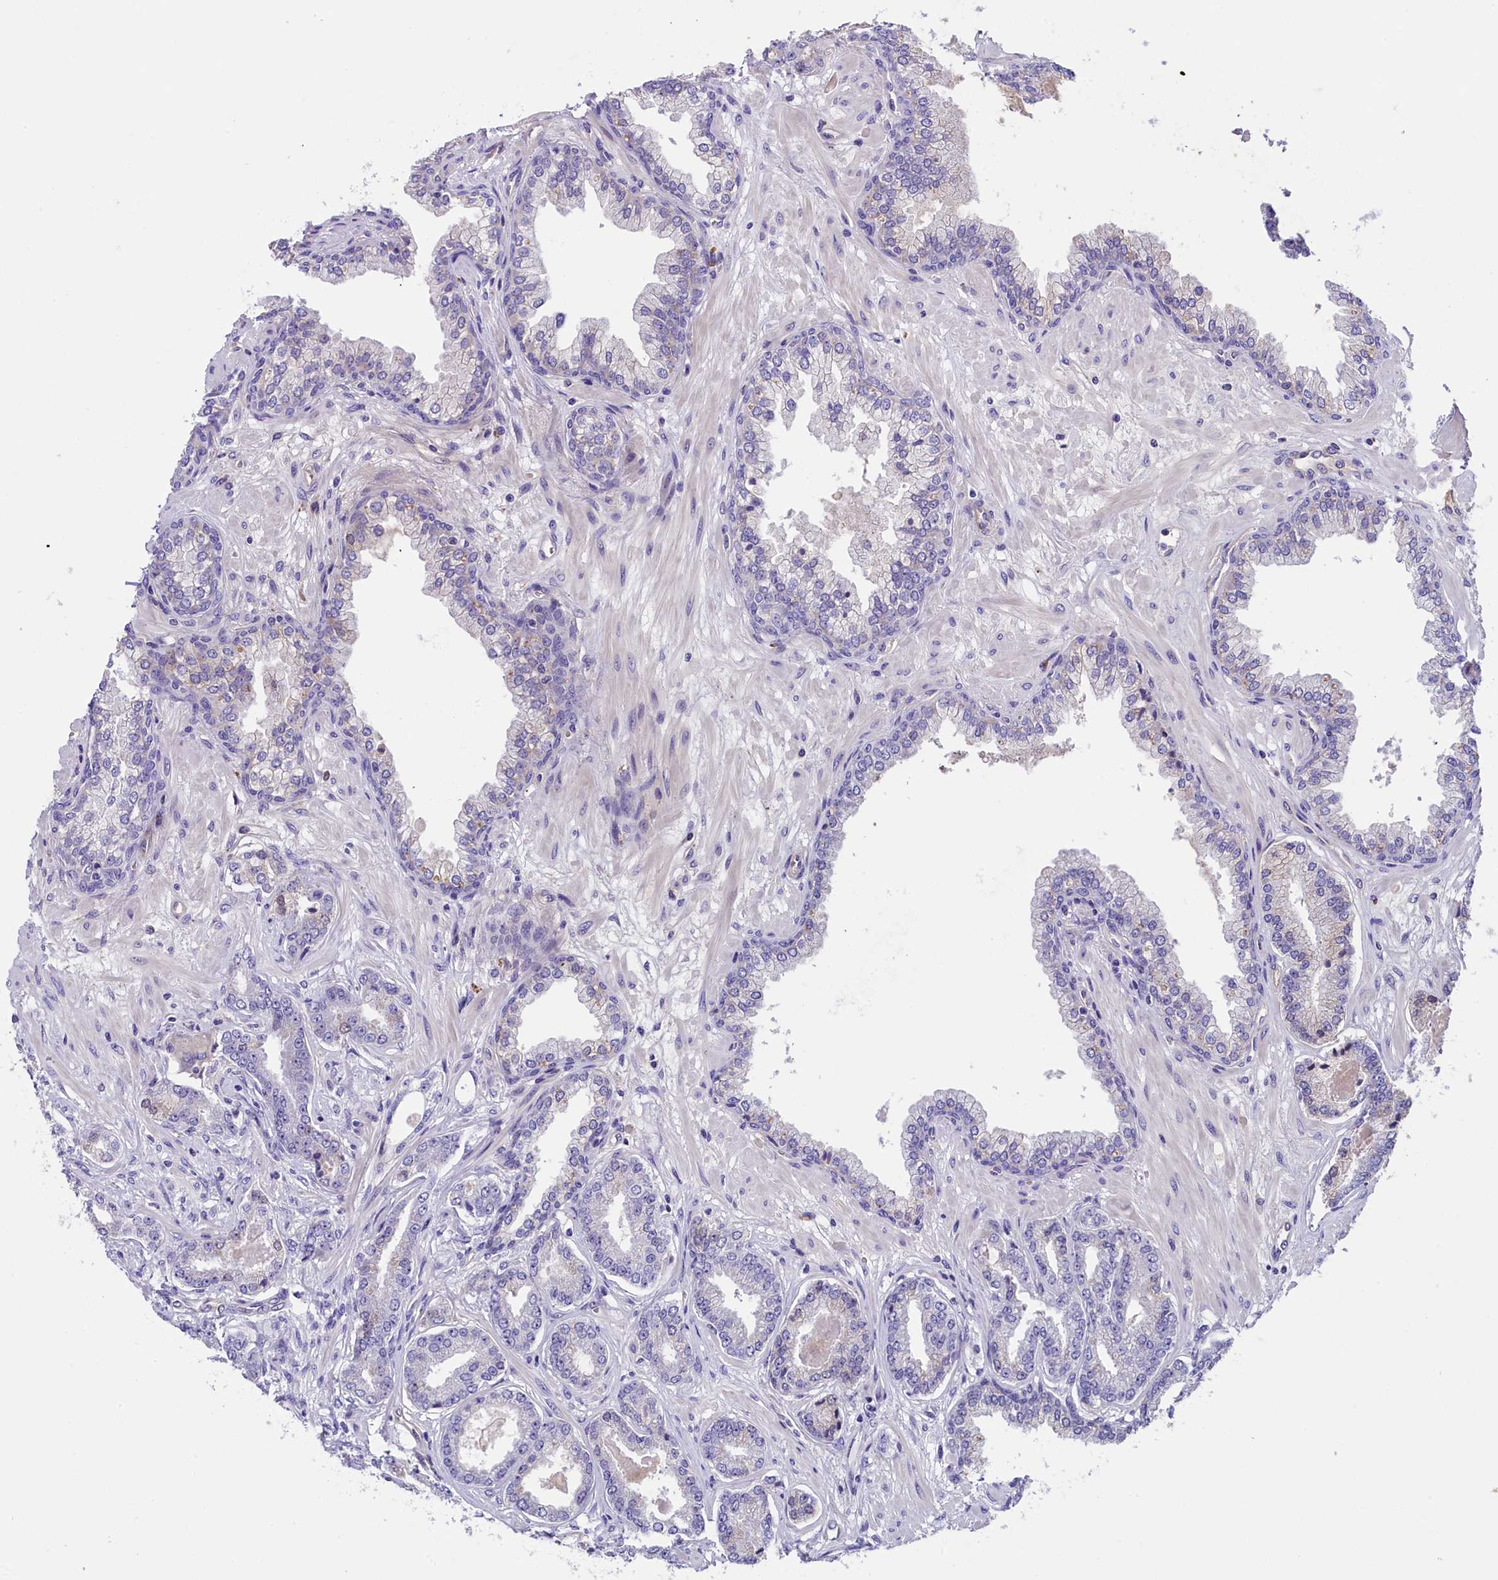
{"staining": {"intensity": "negative", "quantity": "none", "location": "none"}, "tissue": "prostate cancer", "cell_type": "Tumor cells", "image_type": "cancer", "snomed": [{"axis": "morphology", "description": "Adenocarcinoma, Low grade"}, {"axis": "topography", "description": "Prostate"}], "caption": "High magnification brightfield microscopy of prostate low-grade adenocarcinoma stained with DAB (brown) and counterstained with hematoxylin (blue): tumor cells show no significant staining.", "gene": "CCDC32", "patient": {"sex": "male", "age": 64}}